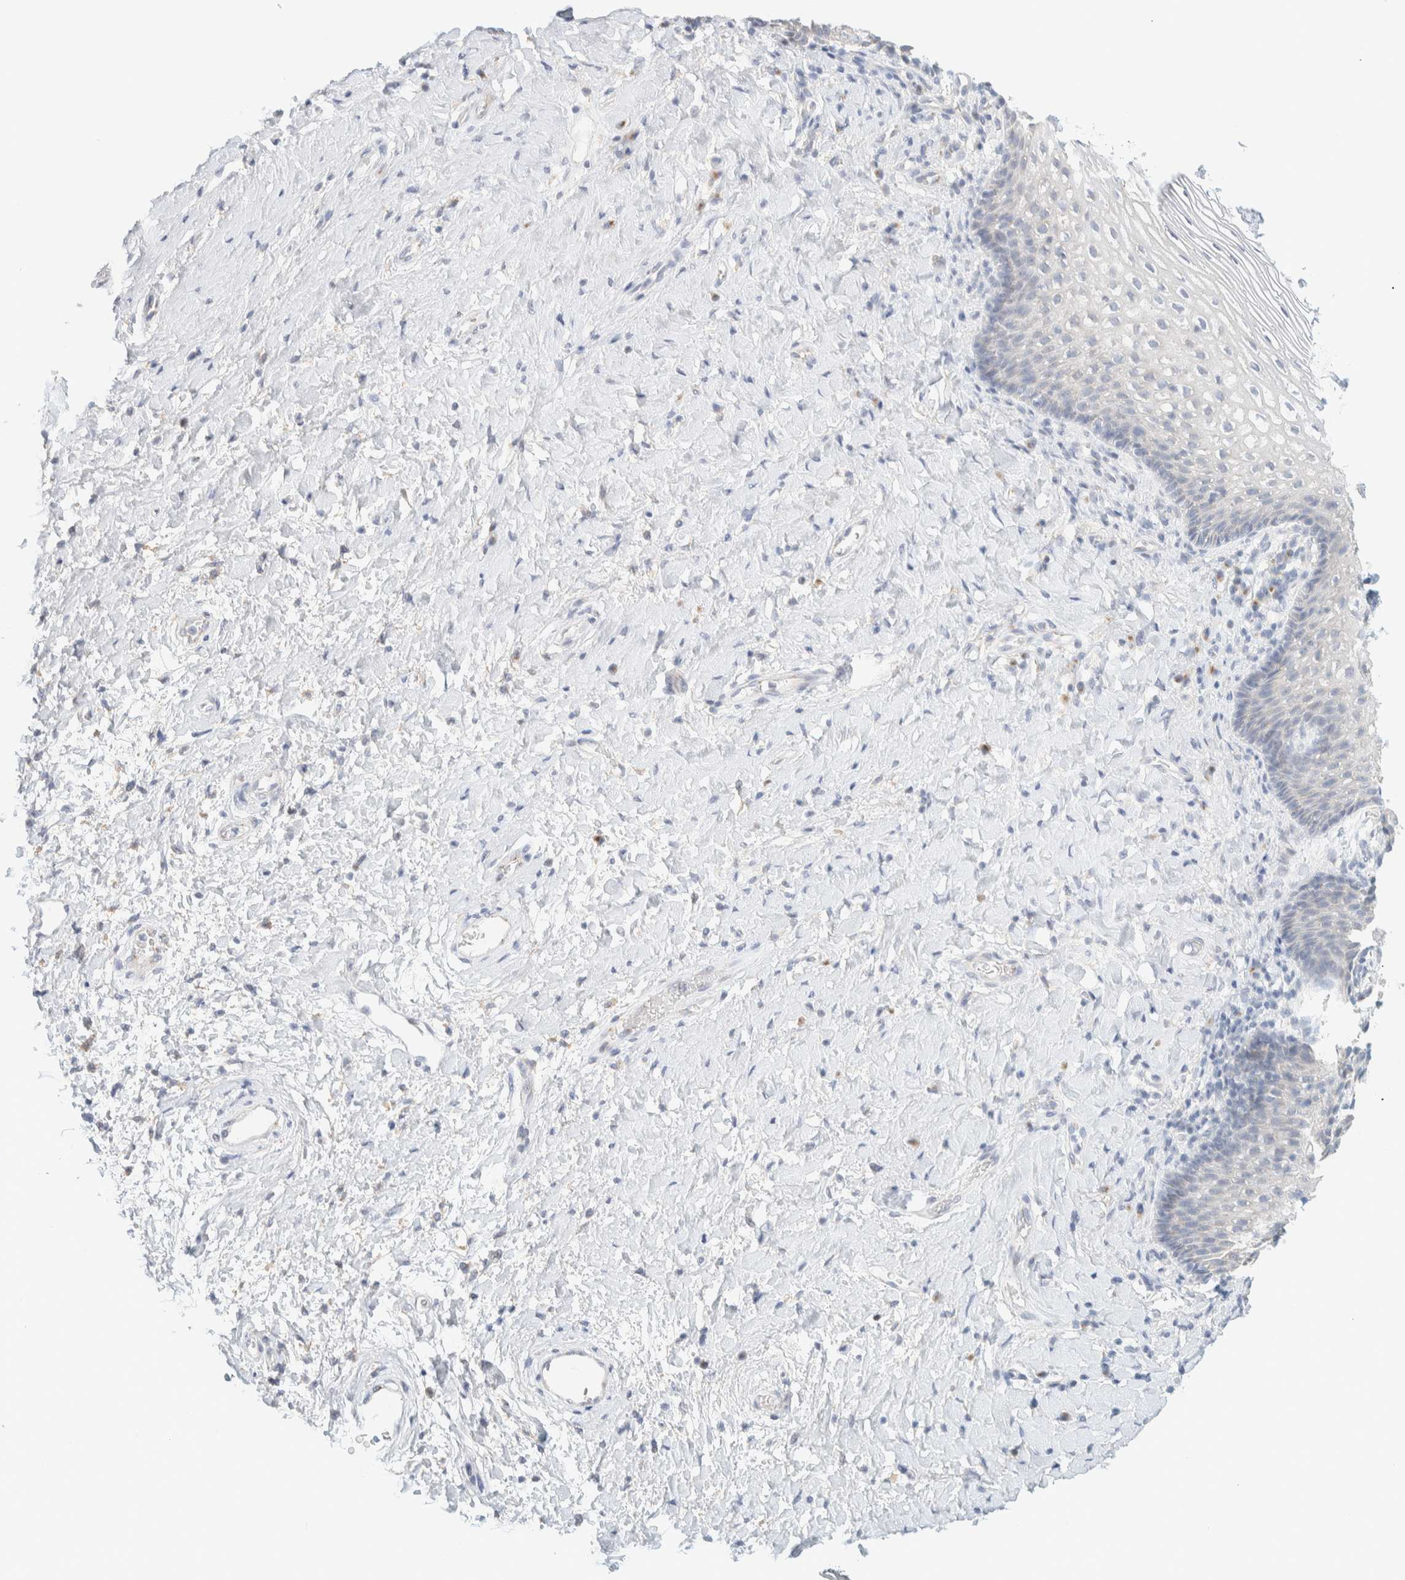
{"staining": {"intensity": "negative", "quantity": "none", "location": "none"}, "tissue": "vagina", "cell_type": "Squamous epithelial cells", "image_type": "normal", "snomed": [{"axis": "morphology", "description": "Normal tissue, NOS"}, {"axis": "topography", "description": "Vagina"}], "caption": "This is a image of immunohistochemistry staining of unremarkable vagina, which shows no positivity in squamous epithelial cells. The staining was performed using DAB (3,3'-diaminobenzidine) to visualize the protein expression in brown, while the nuclei were stained in blue with hematoxylin (Magnification: 20x).", "gene": "SPNS3", "patient": {"sex": "female", "age": 60}}